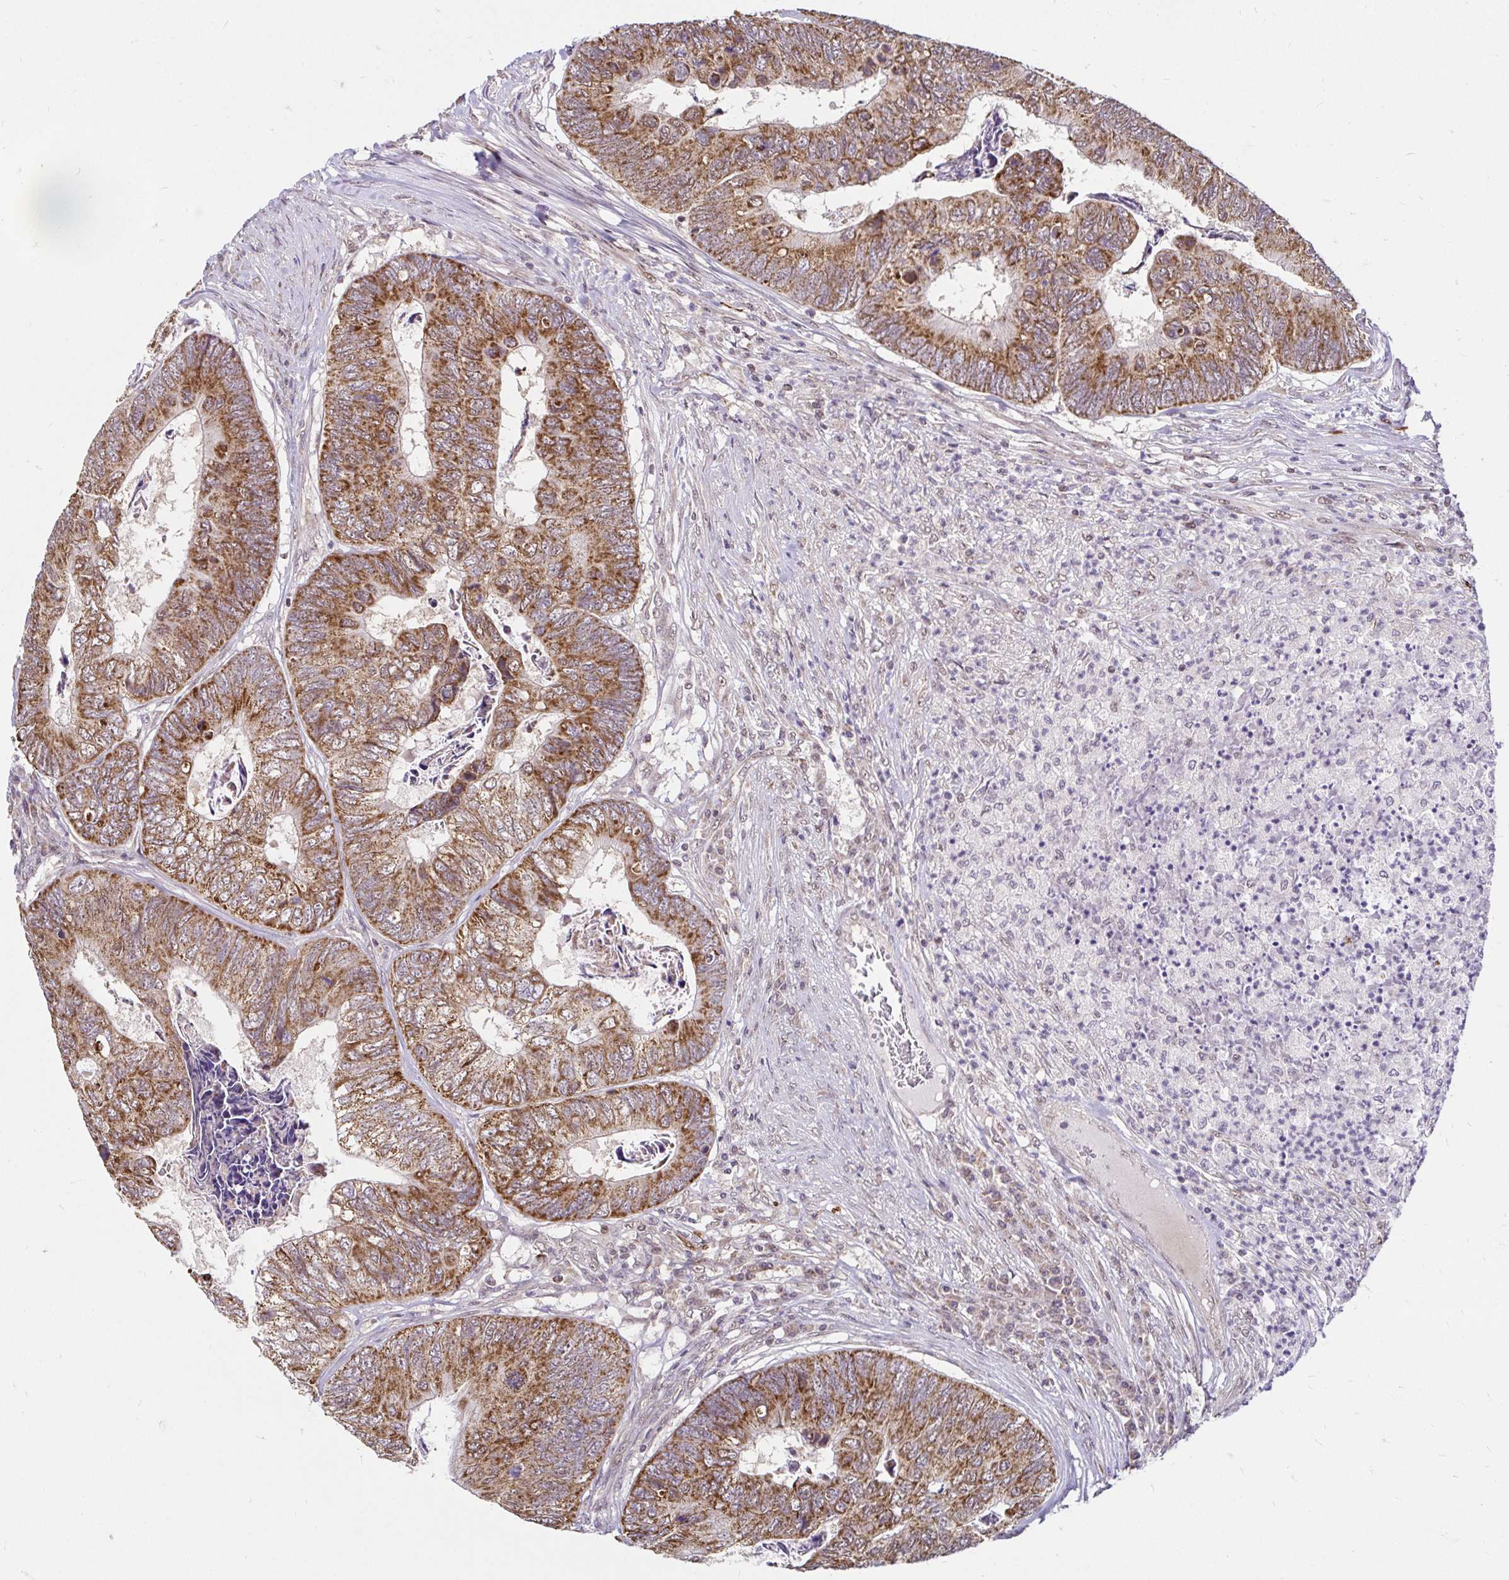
{"staining": {"intensity": "strong", "quantity": ">75%", "location": "cytoplasmic/membranous"}, "tissue": "colorectal cancer", "cell_type": "Tumor cells", "image_type": "cancer", "snomed": [{"axis": "morphology", "description": "Adenocarcinoma, NOS"}, {"axis": "topography", "description": "Colon"}], "caption": "Protein staining of colorectal cancer (adenocarcinoma) tissue displays strong cytoplasmic/membranous staining in about >75% of tumor cells. (DAB = brown stain, brightfield microscopy at high magnification).", "gene": "TIMM50", "patient": {"sex": "female", "age": 67}}